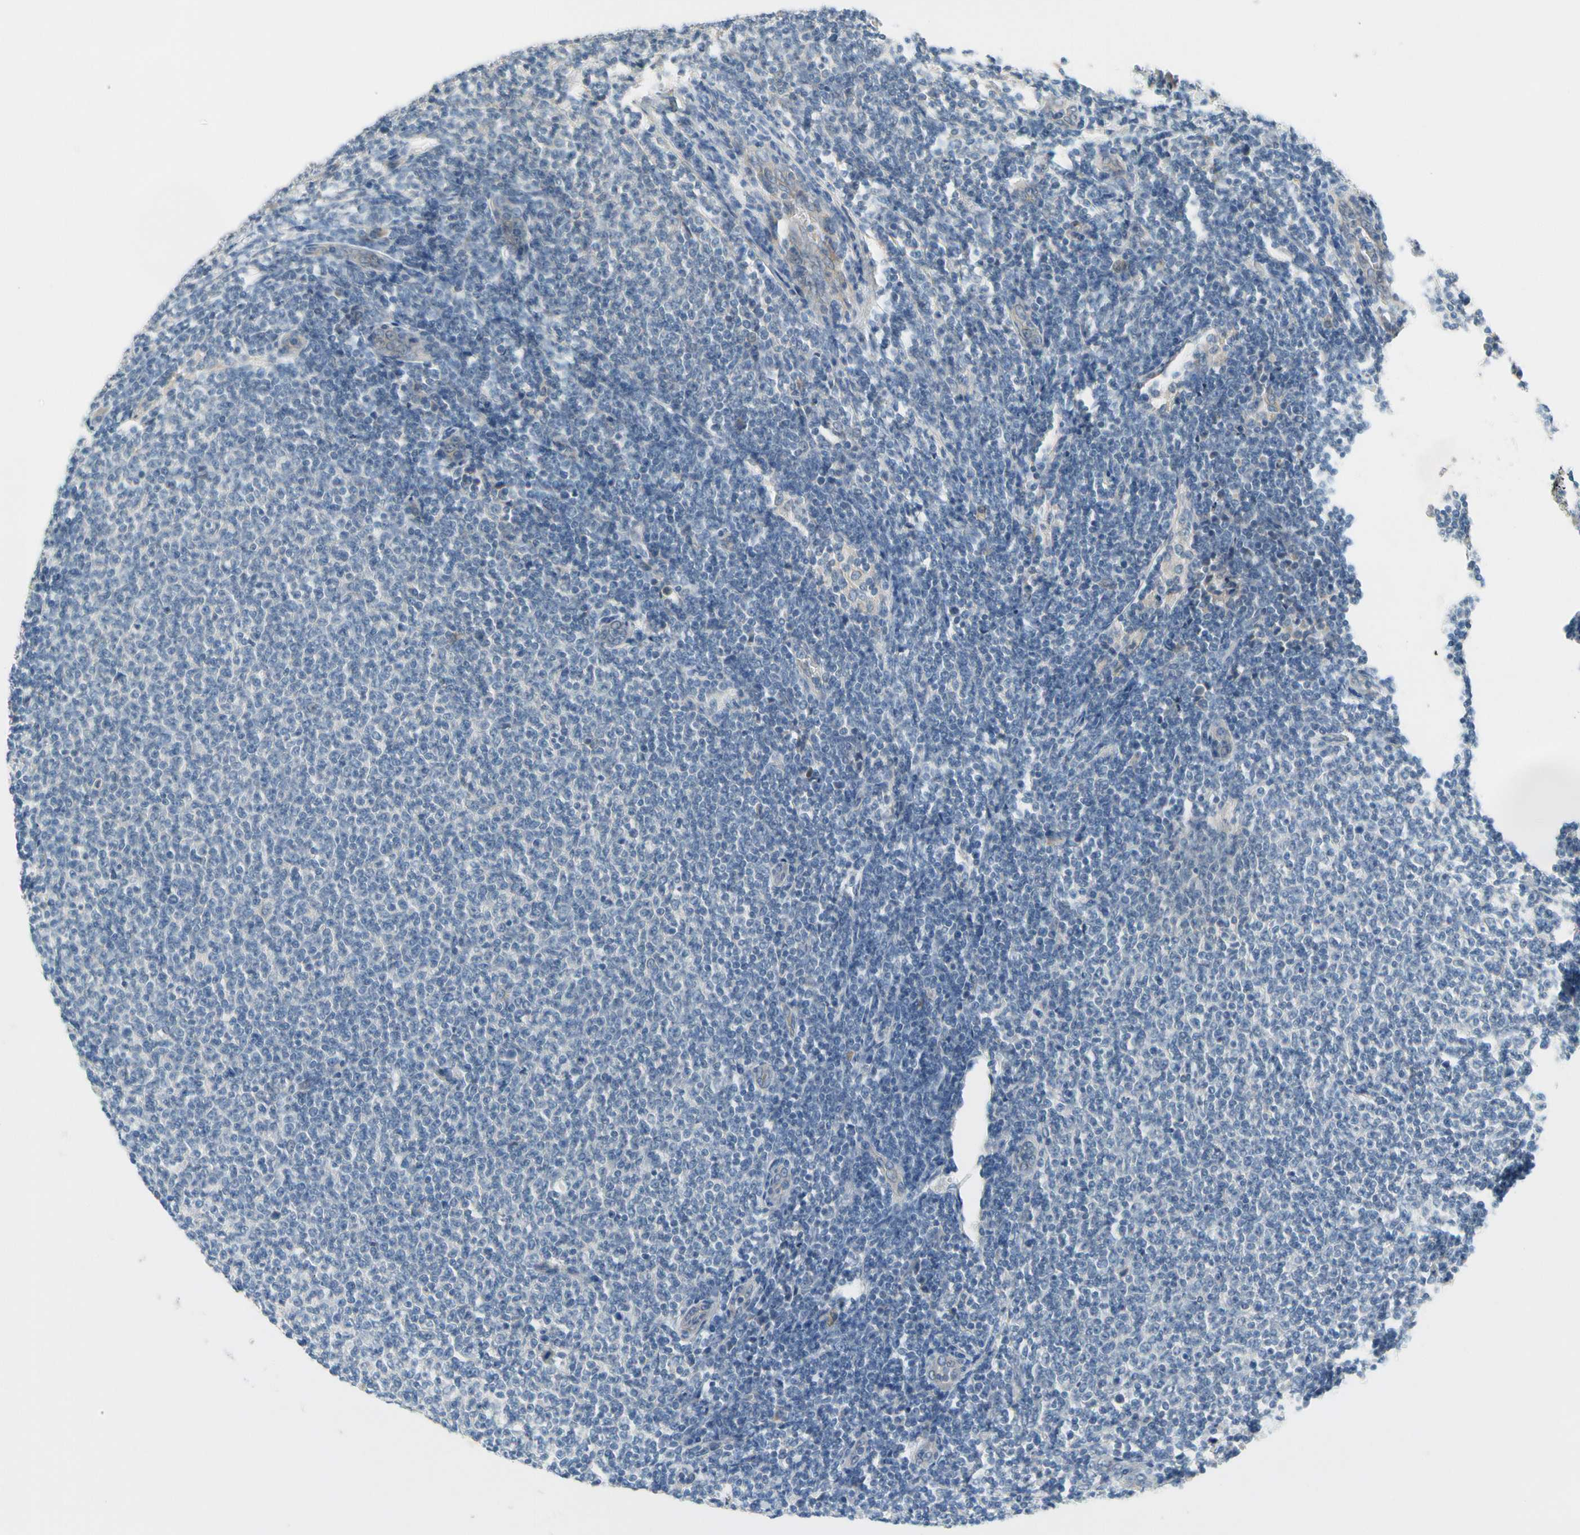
{"staining": {"intensity": "negative", "quantity": "none", "location": "none"}, "tissue": "lymphoma", "cell_type": "Tumor cells", "image_type": "cancer", "snomed": [{"axis": "morphology", "description": "Malignant lymphoma, non-Hodgkin's type, Low grade"}, {"axis": "topography", "description": "Lymph node"}], "caption": "Image shows no significant protein staining in tumor cells of lymphoma.", "gene": "CNDP1", "patient": {"sex": "male", "age": 66}}